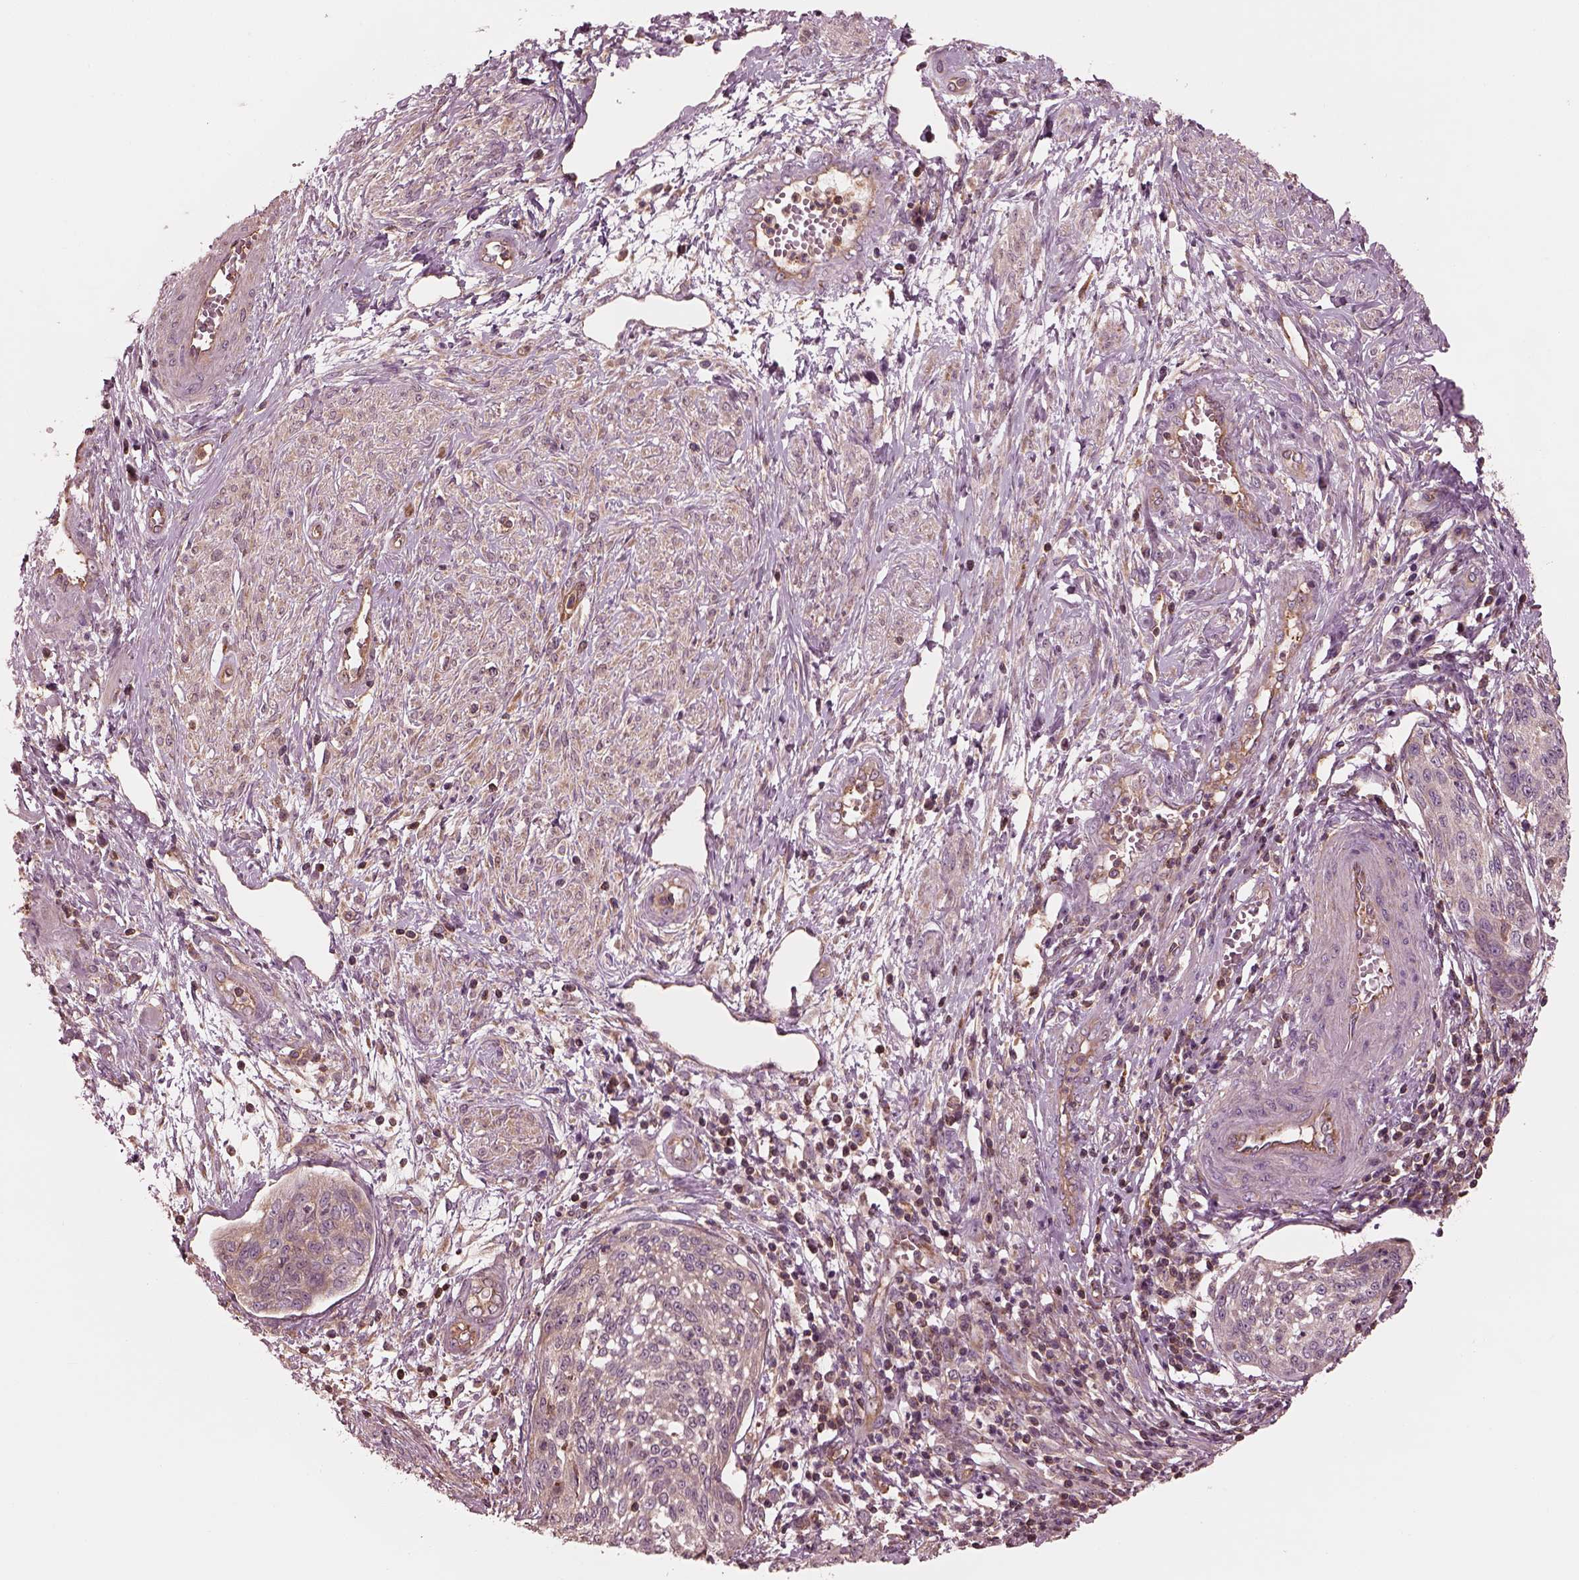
{"staining": {"intensity": "weak", "quantity": "25%-75%", "location": "cytoplasmic/membranous"}, "tissue": "cervical cancer", "cell_type": "Tumor cells", "image_type": "cancer", "snomed": [{"axis": "morphology", "description": "Squamous cell carcinoma, NOS"}, {"axis": "topography", "description": "Cervix"}], "caption": "Squamous cell carcinoma (cervical) stained for a protein displays weak cytoplasmic/membranous positivity in tumor cells. (DAB = brown stain, brightfield microscopy at high magnification).", "gene": "STK33", "patient": {"sex": "female", "age": 34}}